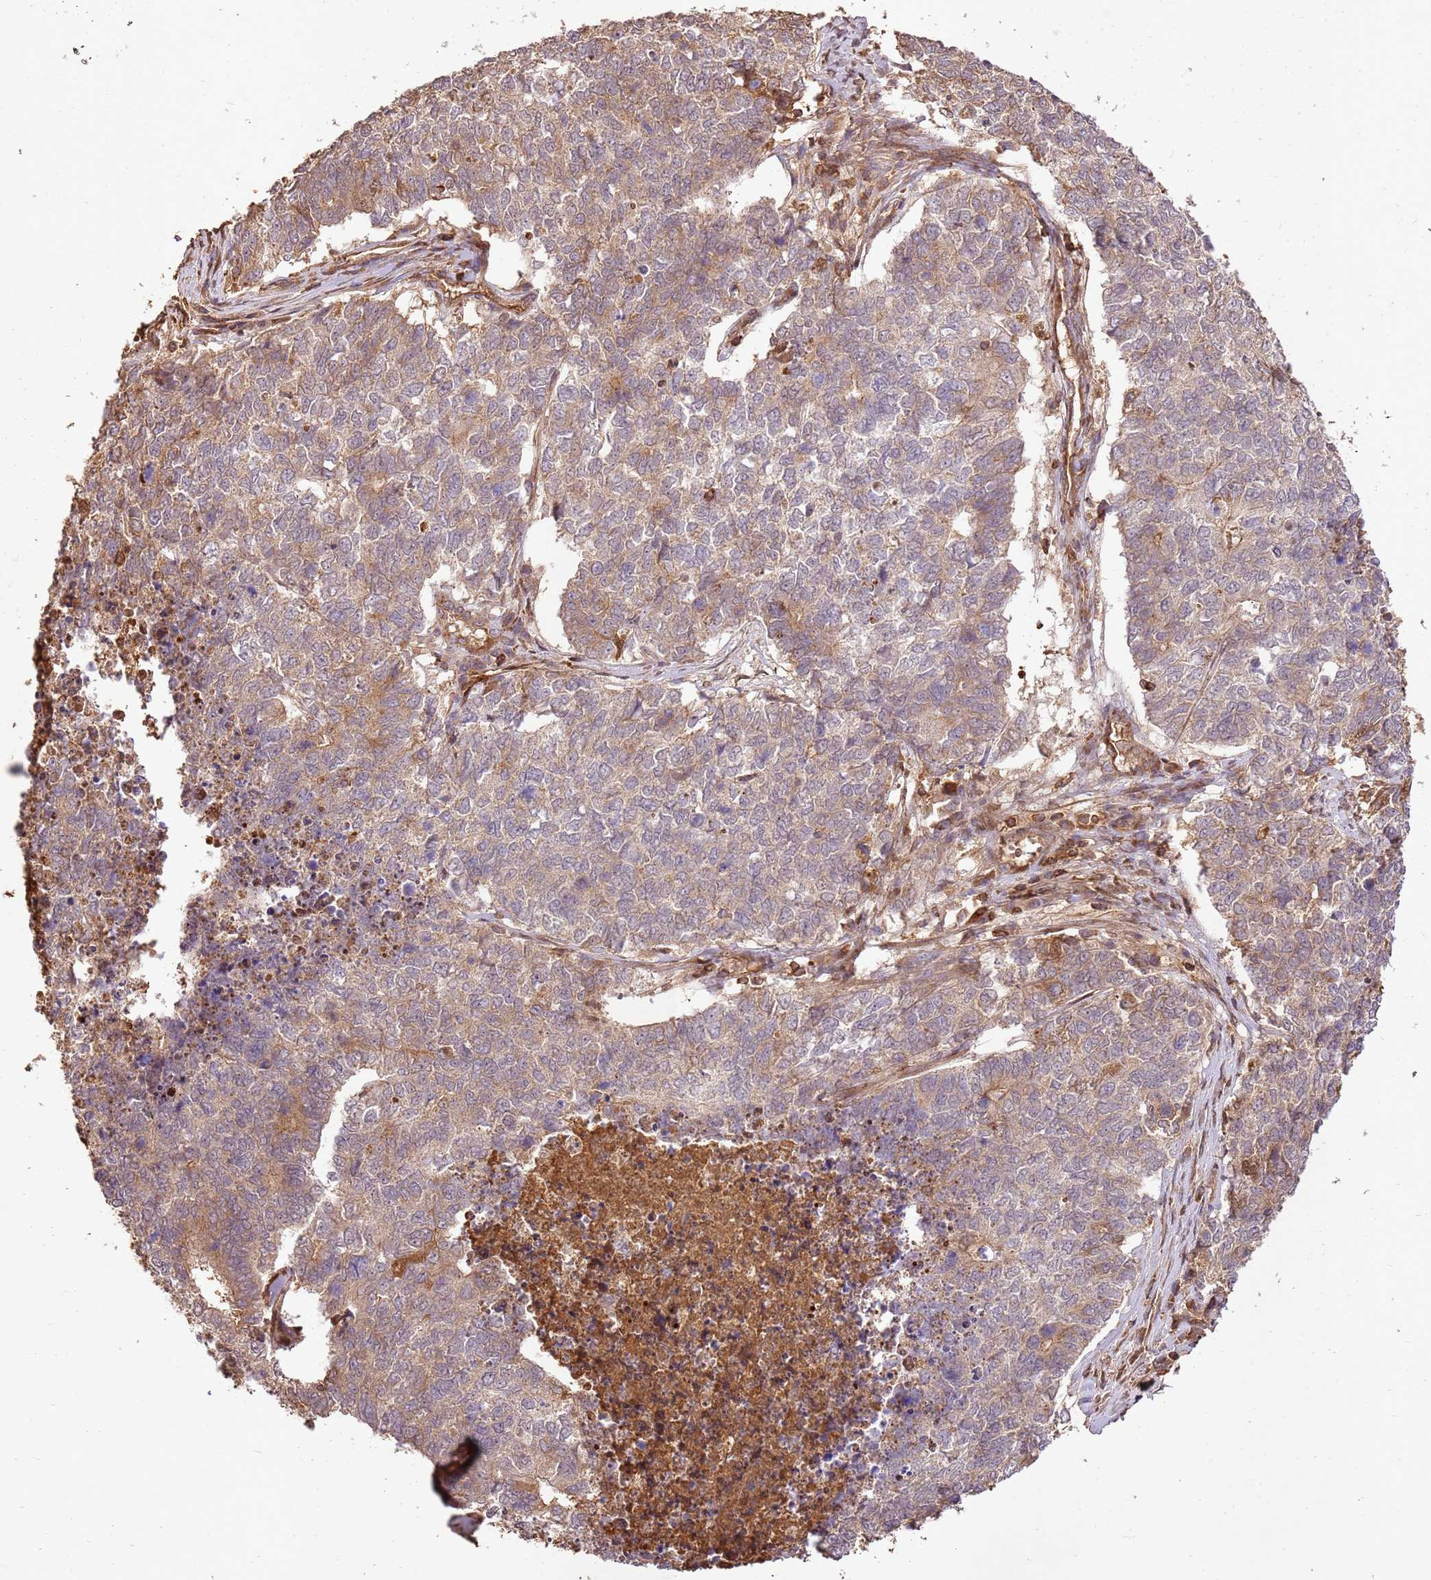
{"staining": {"intensity": "moderate", "quantity": "25%-75%", "location": "cytoplasmic/membranous"}, "tissue": "cervical cancer", "cell_type": "Tumor cells", "image_type": "cancer", "snomed": [{"axis": "morphology", "description": "Squamous cell carcinoma, NOS"}, {"axis": "topography", "description": "Cervix"}], "caption": "Immunohistochemical staining of human cervical cancer shows medium levels of moderate cytoplasmic/membranous positivity in about 25%-75% of tumor cells. (brown staining indicates protein expression, while blue staining denotes nuclei).", "gene": "KATNAL2", "patient": {"sex": "female", "age": 63}}